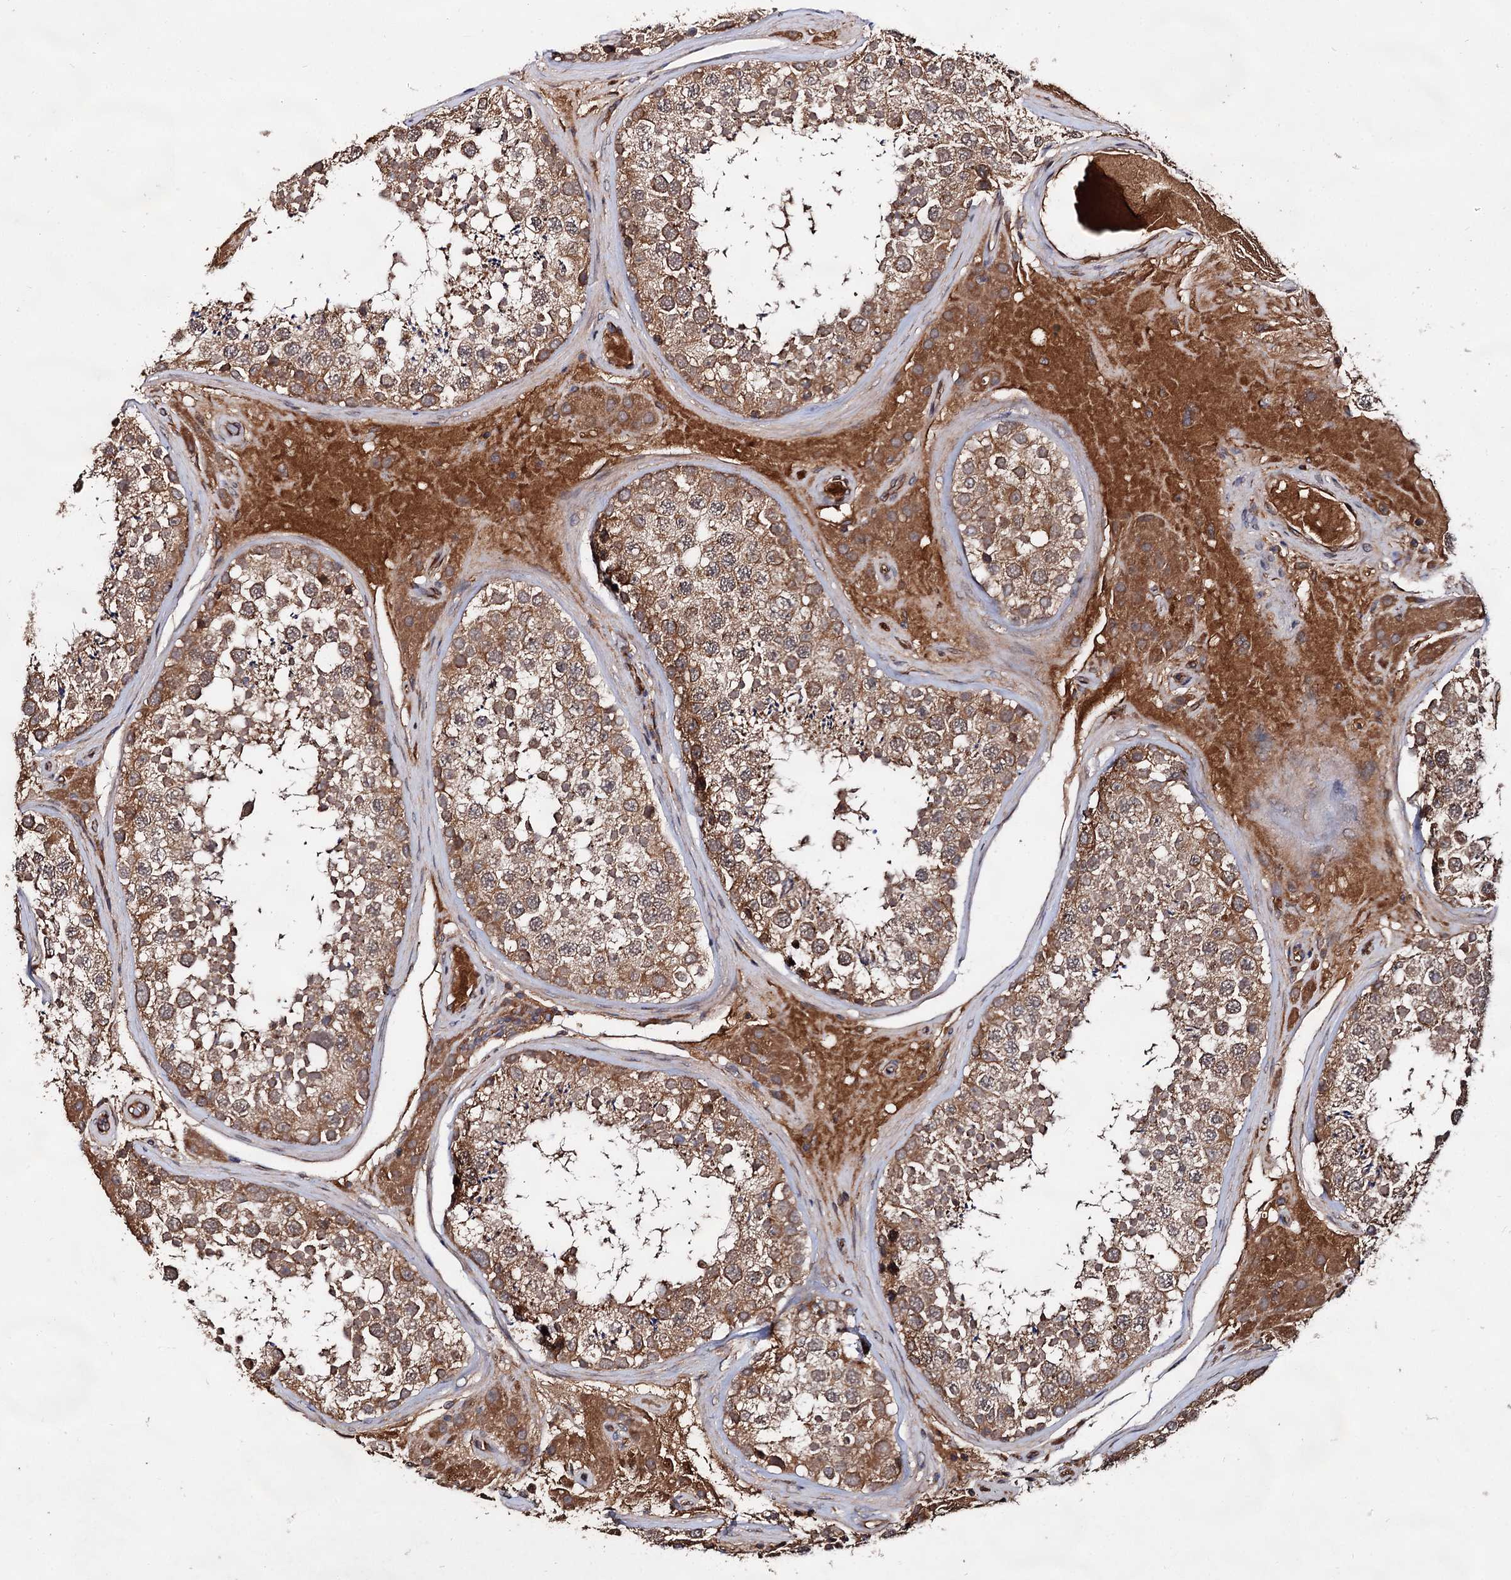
{"staining": {"intensity": "strong", "quantity": ">75%", "location": "cytoplasmic/membranous"}, "tissue": "testis", "cell_type": "Cells in seminiferous ducts", "image_type": "normal", "snomed": [{"axis": "morphology", "description": "Normal tissue, NOS"}, {"axis": "topography", "description": "Testis"}], "caption": "Immunohistochemical staining of unremarkable testis shows >75% levels of strong cytoplasmic/membranous protein staining in about >75% of cells in seminiferous ducts.", "gene": "TEX9", "patient": {"sex": "male", "age": 46}}